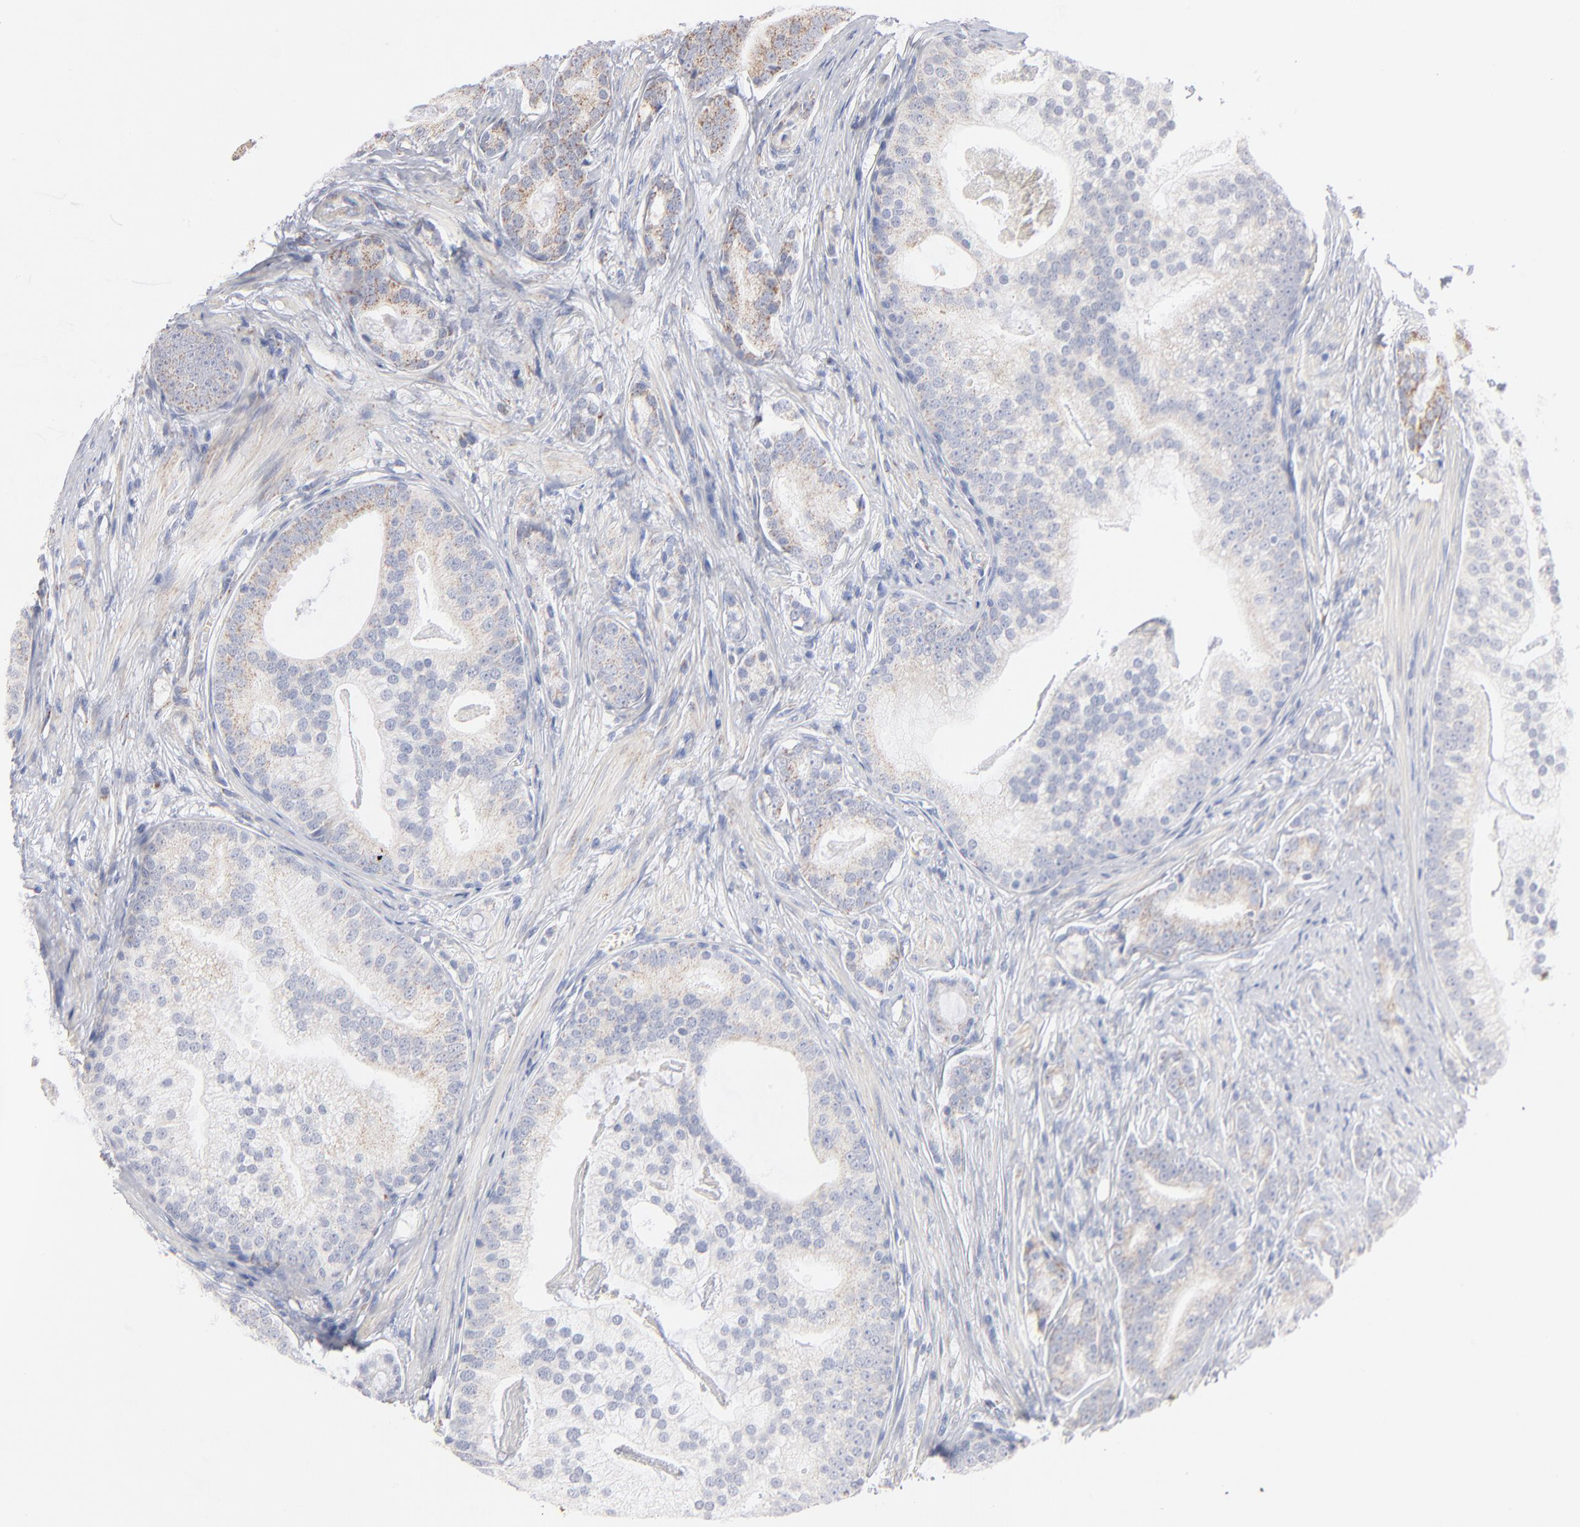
{"staining": {"intensity": "moderate", "quantity": "25%-75%", "location": "cytoplasmic/membranous"}, "tissue": "prostate cancer", "cell_type": "Tumor cells", "image_type": "cancer", "snomed": [{"axis": "morphology", "description": "Adenocarcinoma, Low grade"}, {"axis": "topography", "description": "Prostate"}], "caption": "A brown stain highlights moderate cytoplasmic/membranous expression of a protein in human low-grade adenocarcinoma (prostate) tumor cells.", "gene": "MRPL58", "patient": {"sex": "male", "age": 58}}